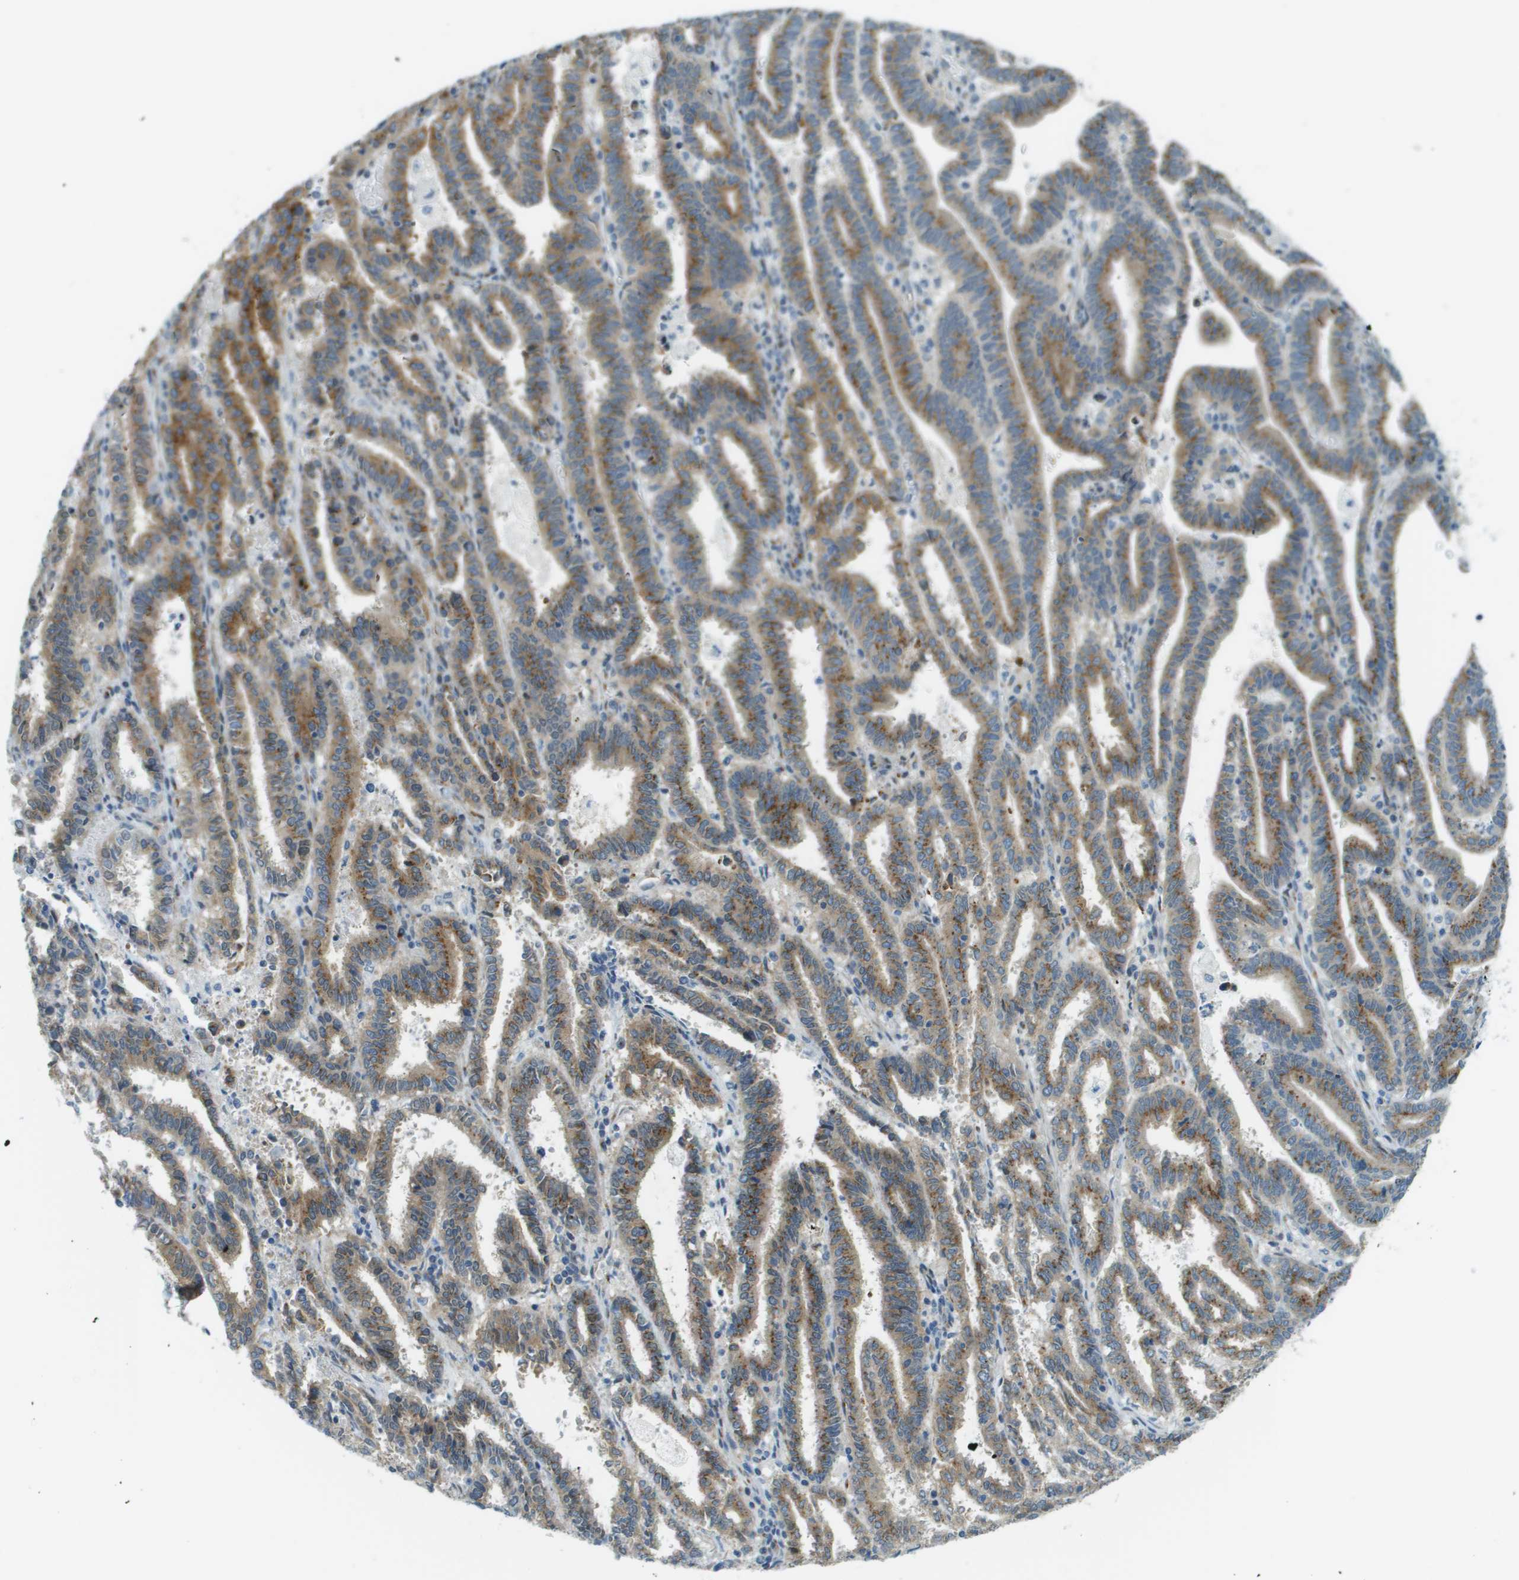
{"staining": {"intensity": "moderate", "quantity": ">75%", "location": "cytoplasmic/membranous"}, "tissue": "endometrial cancer", "cell_type": "Tumor cells", "image_type": "cancer", "snomed": [{"axis": "morphology", "description": "Adenocarcinoma, NOS"}, {"axis": "topography", "description": "Uterus"}], "caption": "Immunohistochemical staining of endometrial cancer (adenocarcinoma) displays moderate cytoplasmic/membranous protein expression in approximately >75% of tumor cells. (IHC, brightfield microscopy, high magnification).", "gene": "ACBD3", "patient": {"sex": "female", "age": 83}}